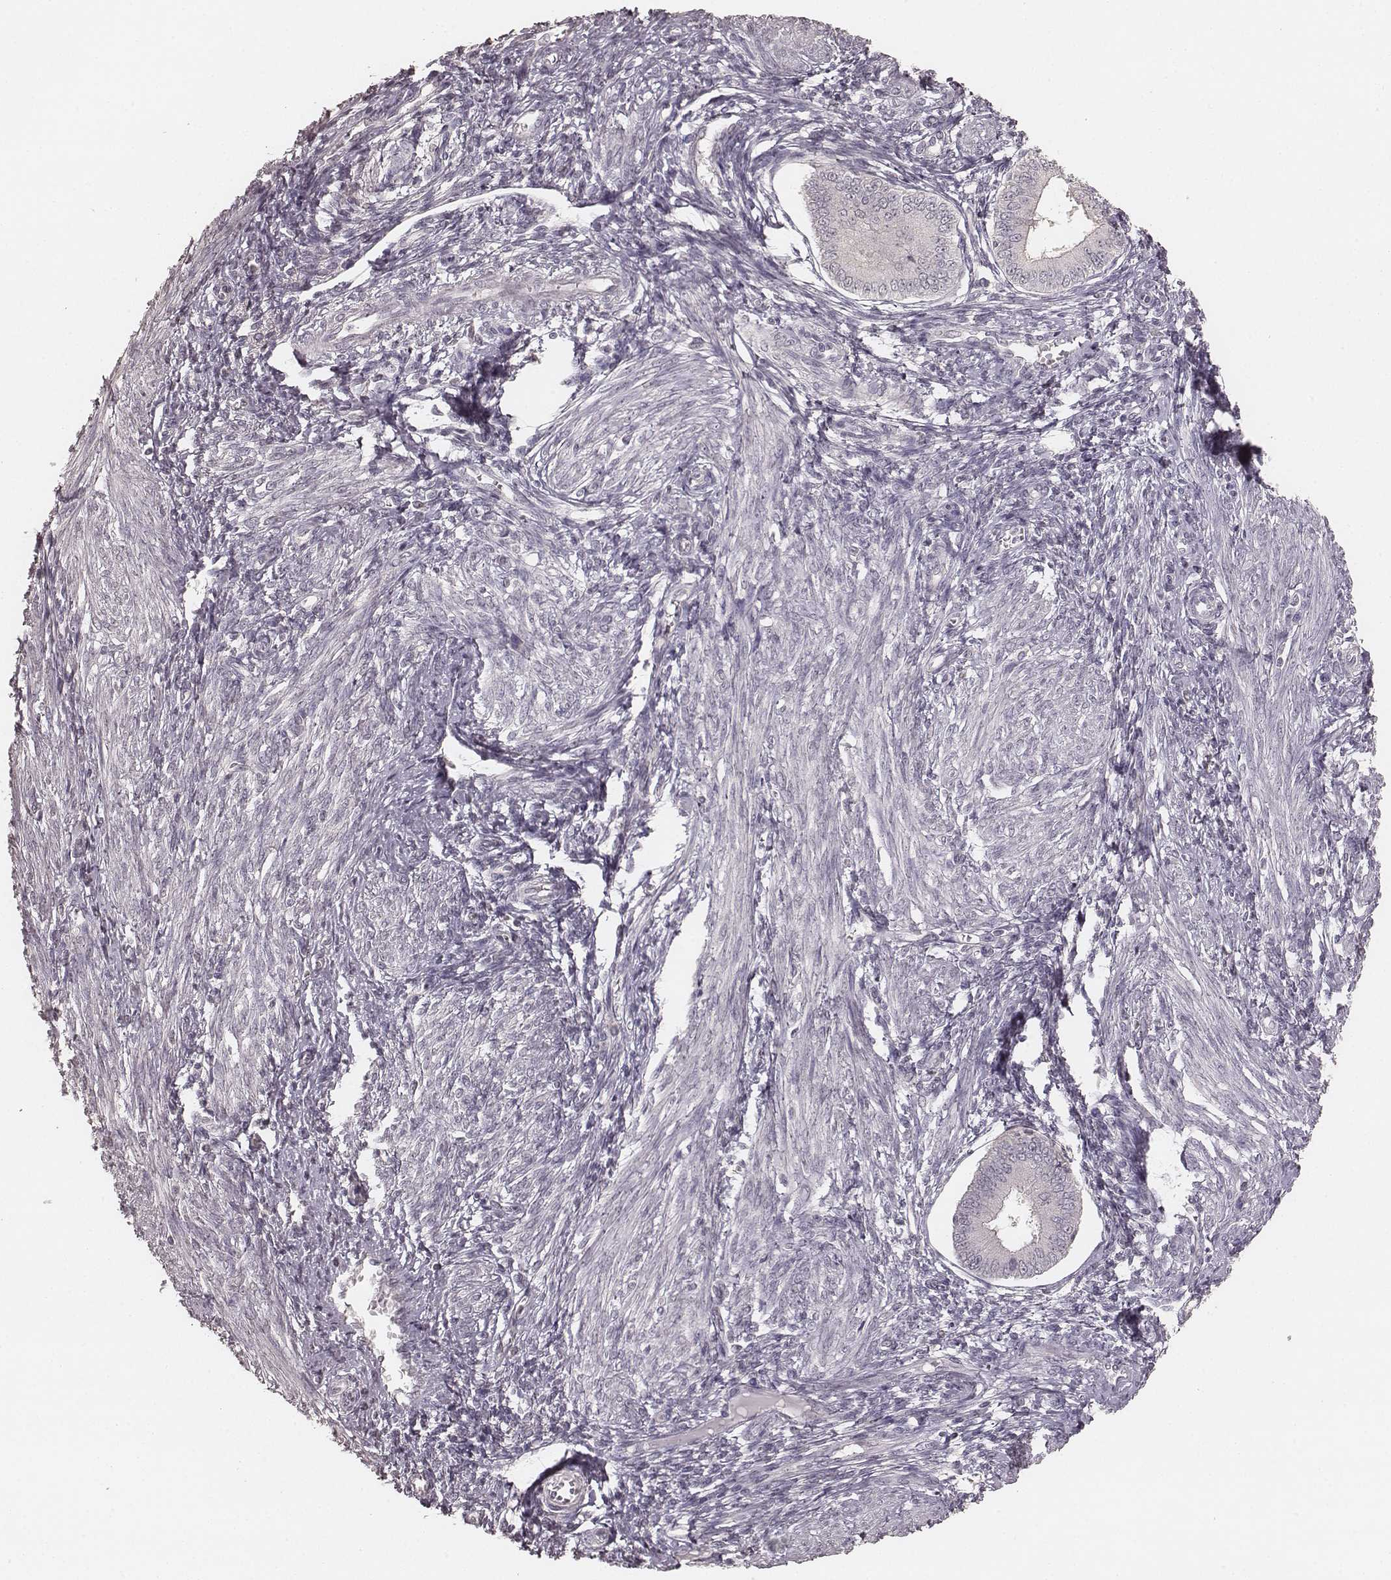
{"staining": {"intensity": "negative", "quantity": "none", "location": "none"}, "tissue": "endometrium", "cell_type": "Cells in endometrial stroma", "image_type": "normal", "snomed": [{"axis": "morphology", "description": "Normal tissue, NOS"}, {"axis": "topography", "description": "Endometrium"}], "caption": "This is a histopathology image of immunohistochemistry (IHC) staining of benign endometrium, which shows no positivity in cells in endometrial stroma. (Immunohistochemistry (ihc), brightfield microscopy, high magnification).", "gene": "LY6K", "patient": {"sex": "female", "age": 42}}